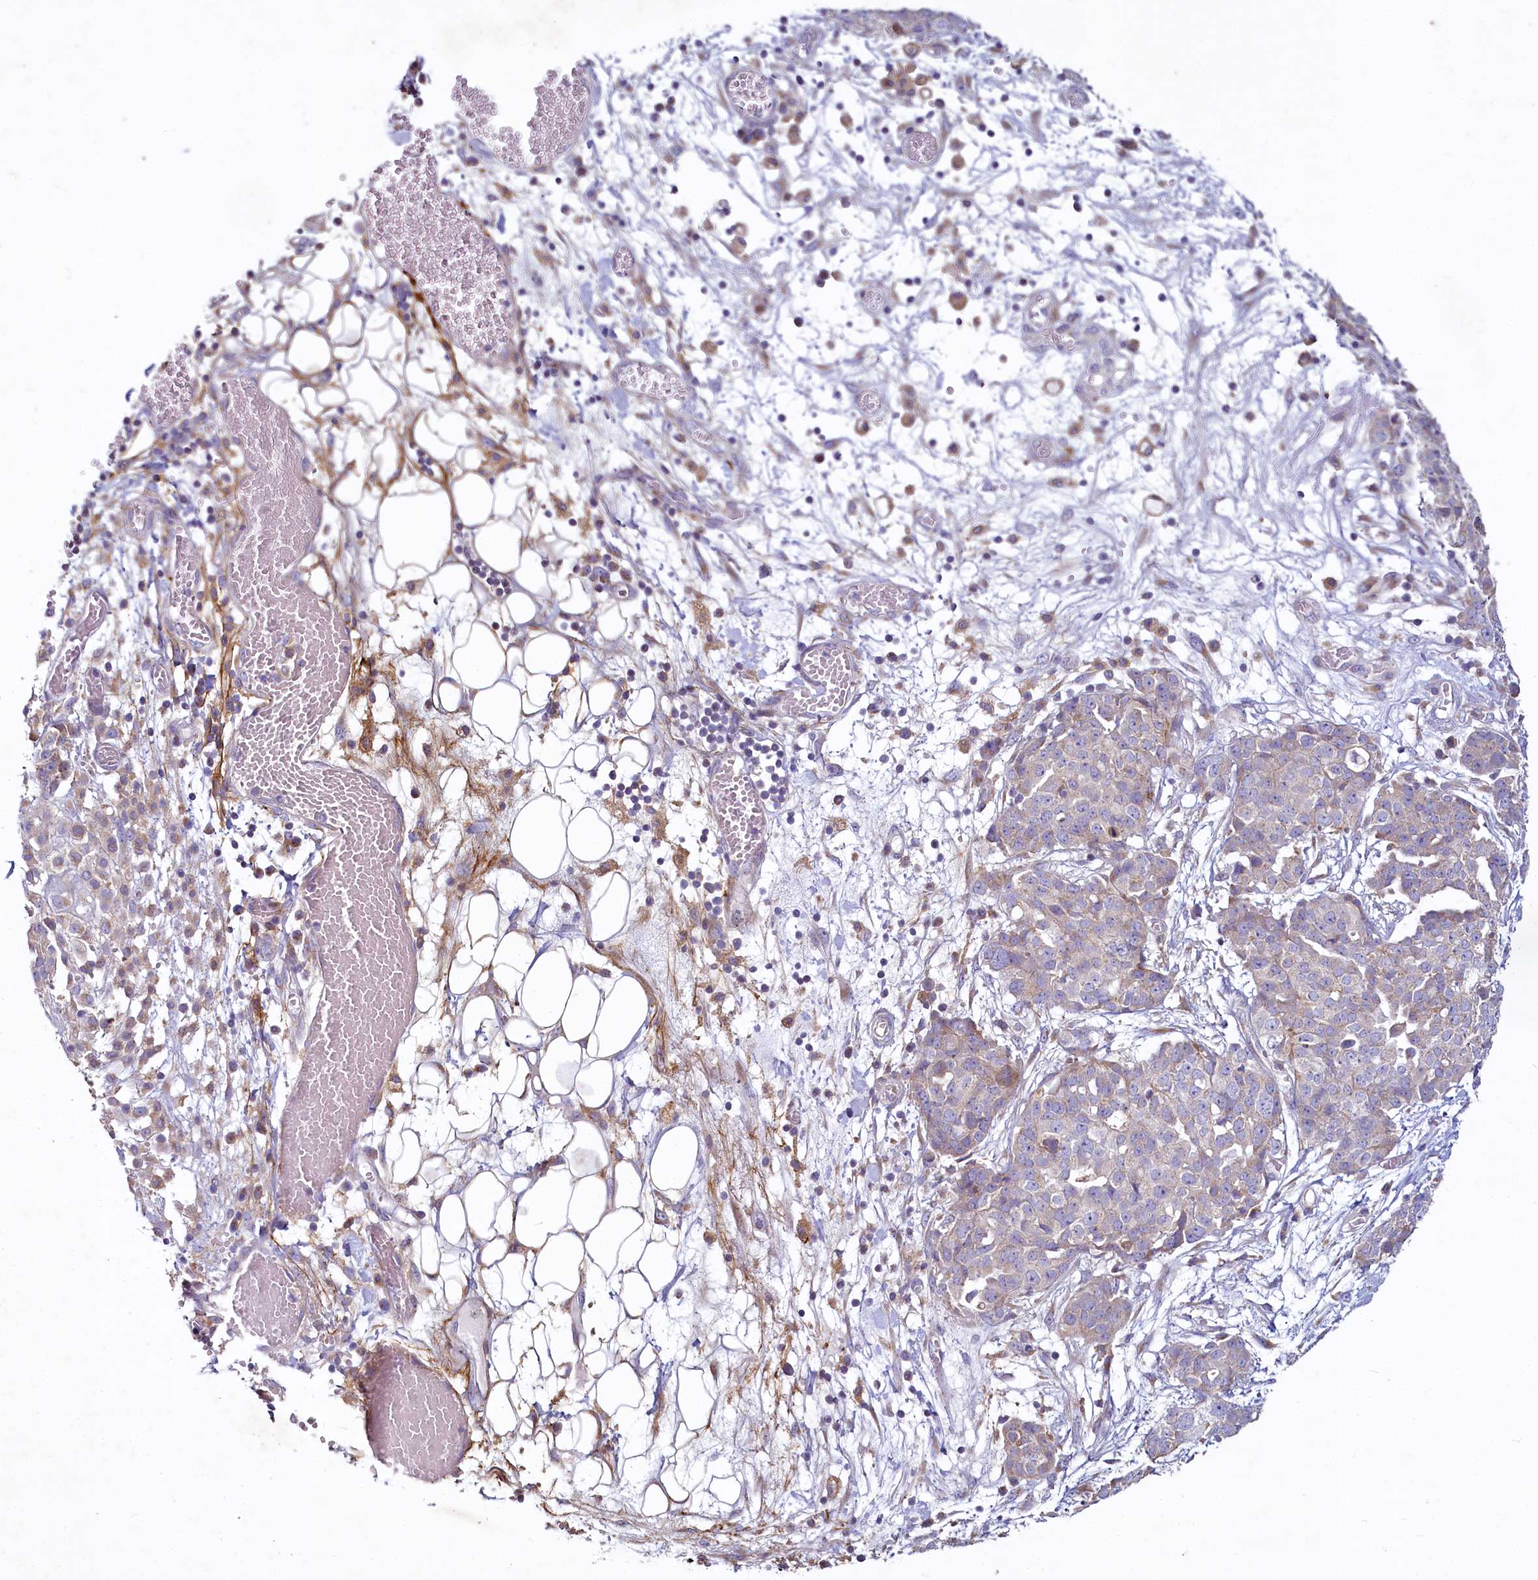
{"staining": {"intensity": "weak", "quantity": "<25%", "location": "cytoplasmic/membranous"}, "tissue": "ovarian cancer", "cell_type": "Tumor cells", "image_type": "cancer", "snomed": [{"axis": "morphology", "description": "Cystadenocarcinoma, serous, NOS"}, {"axis": "topography", "description": "Soft tissue"}, {"axis": "topography", "description": "Ovary"}], "caption": "Human ovarian serous cystadenocarcinoma stained for a protein using immunohistochemistry (IHC) exhibits no staining in tumor cells.", "gene": "ADCY2", "patient": {"sex": "female", "age": 57}}